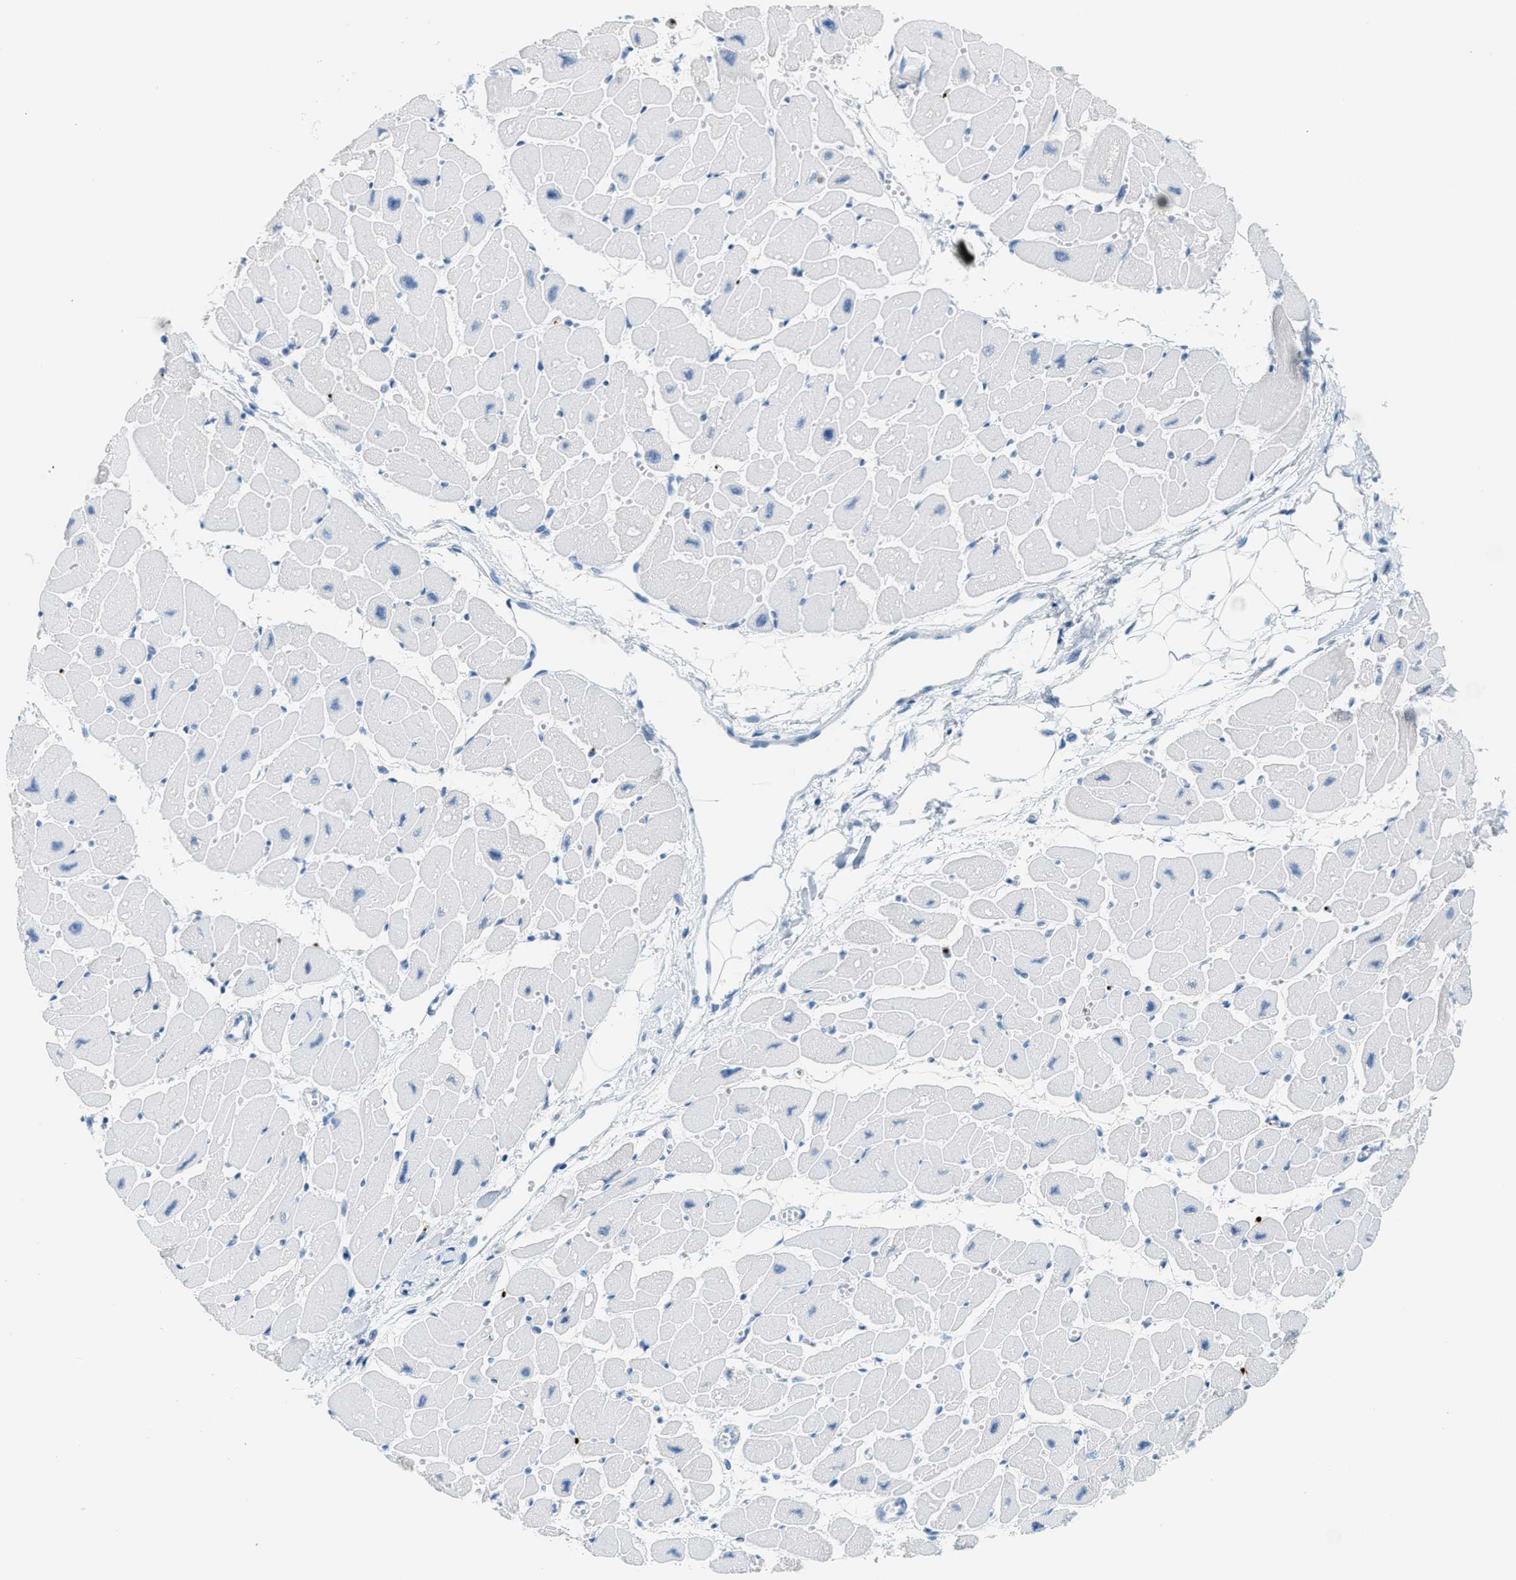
{"staining": {"intensity": "negative", "quantity": "none", "location": "none"}, "tissue": "heart muscle", "cell_type": "Cardiomyocytes", "image_type": "normal", "snomed": [{"axis": "morphology", "description": "Normal tissue, NOS"}, {"axis": "topography", "description": "Heart"}], "caption": "Immunohistochemistry of benign human heart muscle displays no expression in cardiomyocytes.", "gene": "PPBP", "patient": {"sex": "female", "age": 54}}